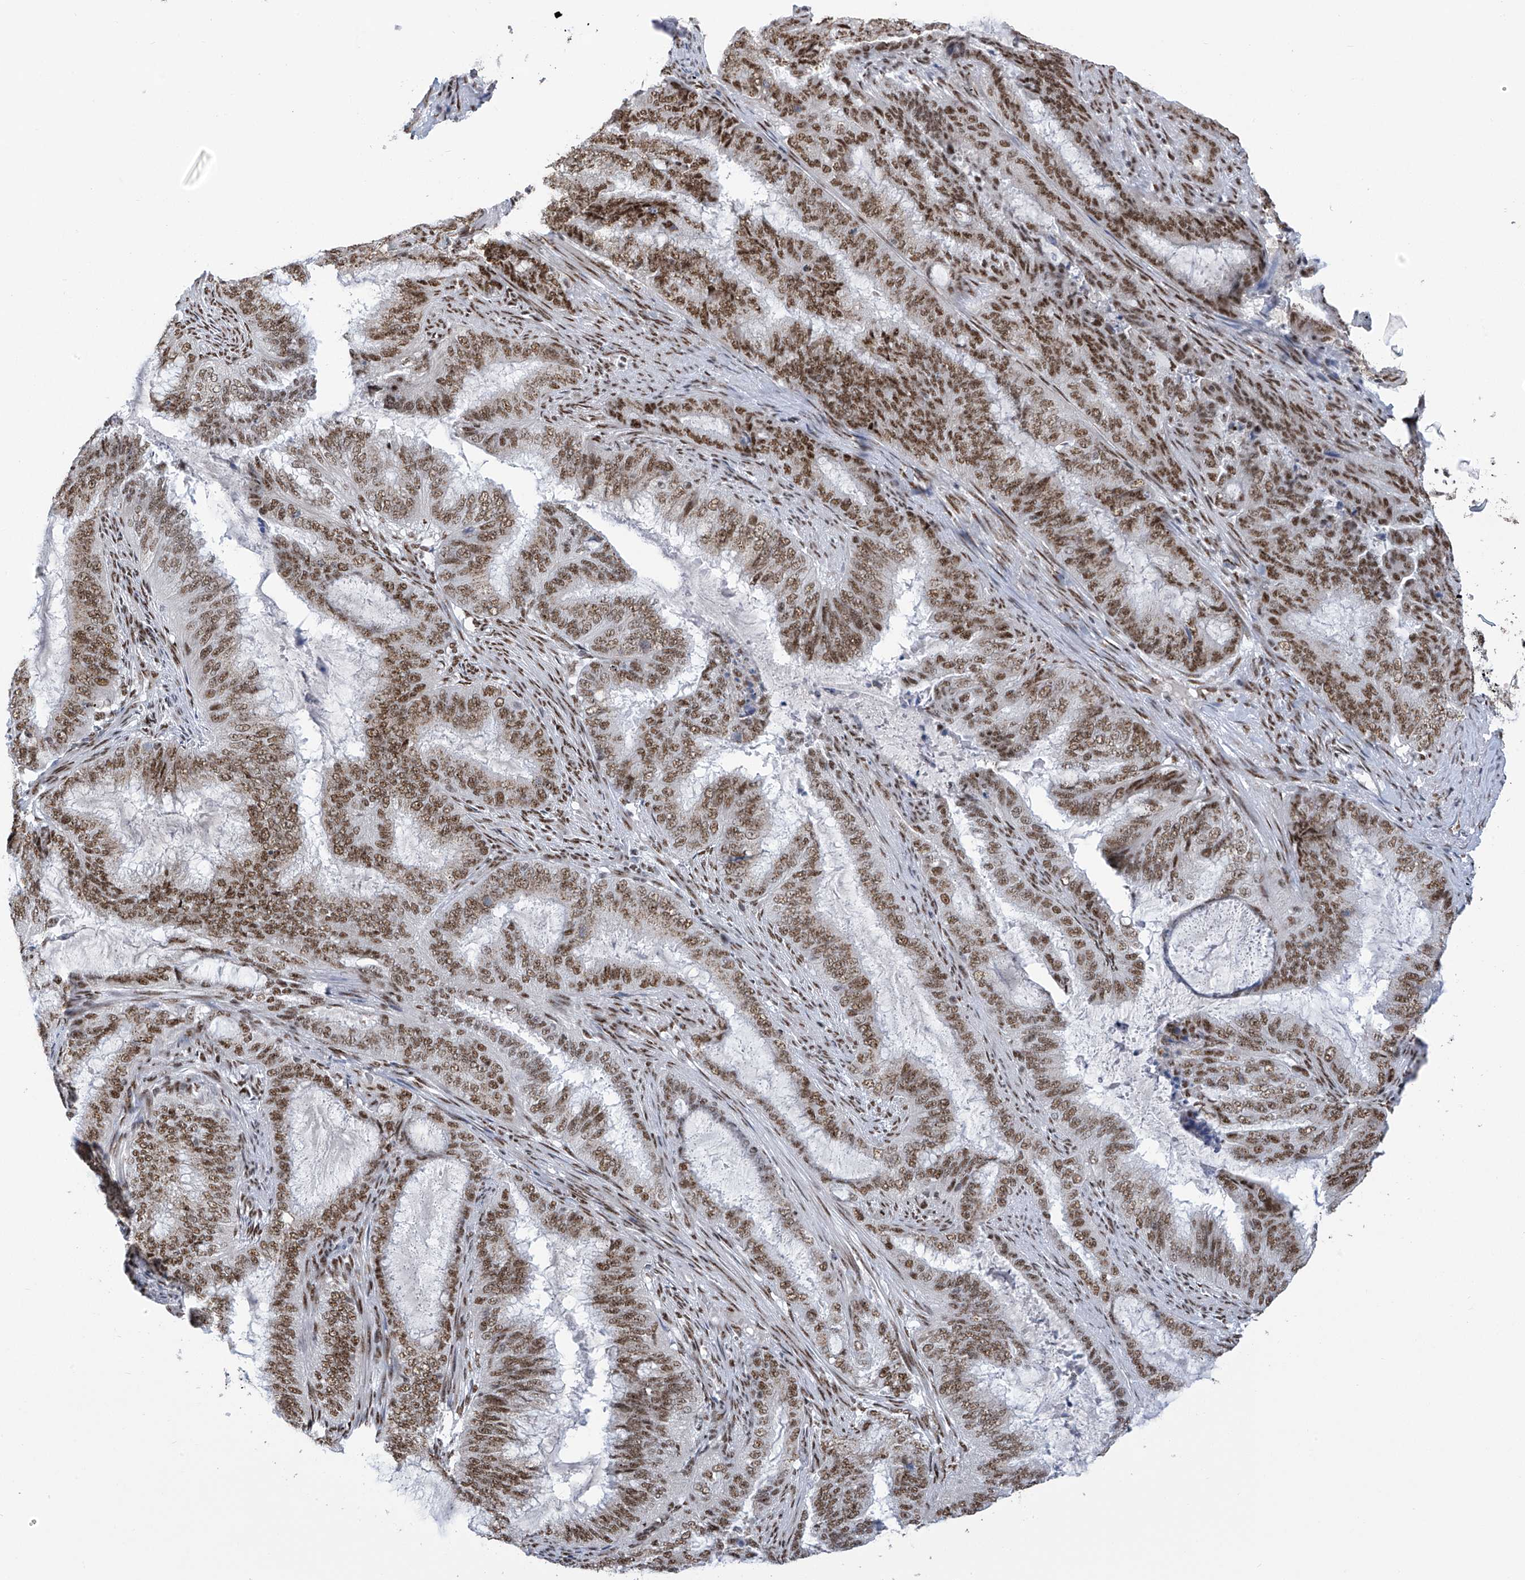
{"staining": {"intensity": "strong", "quantity": ">75%", "location": "nuclear"}, "tissue": "endometrial cancer", "cell_type": "Tumor cells", "image_type": "cancer", "snomed": [{"axis": "morphology", "description": "Adenocarcinoma, NOS"}, {"axis": "topography", "description": "Endometrium"}], "caption": "Immunohistochemistry staining of endometrial cancer, which reveals high levels of strong nuclear positivity in about >75% of tumor cells indicating strong nuclear protein positivity. The staining was performed using DAB (brown) for protein detection and nuclei were counterstained in hematoxylin (blue).", "gene": "APLF", "patient": {"sex": "female", "age": 51}}